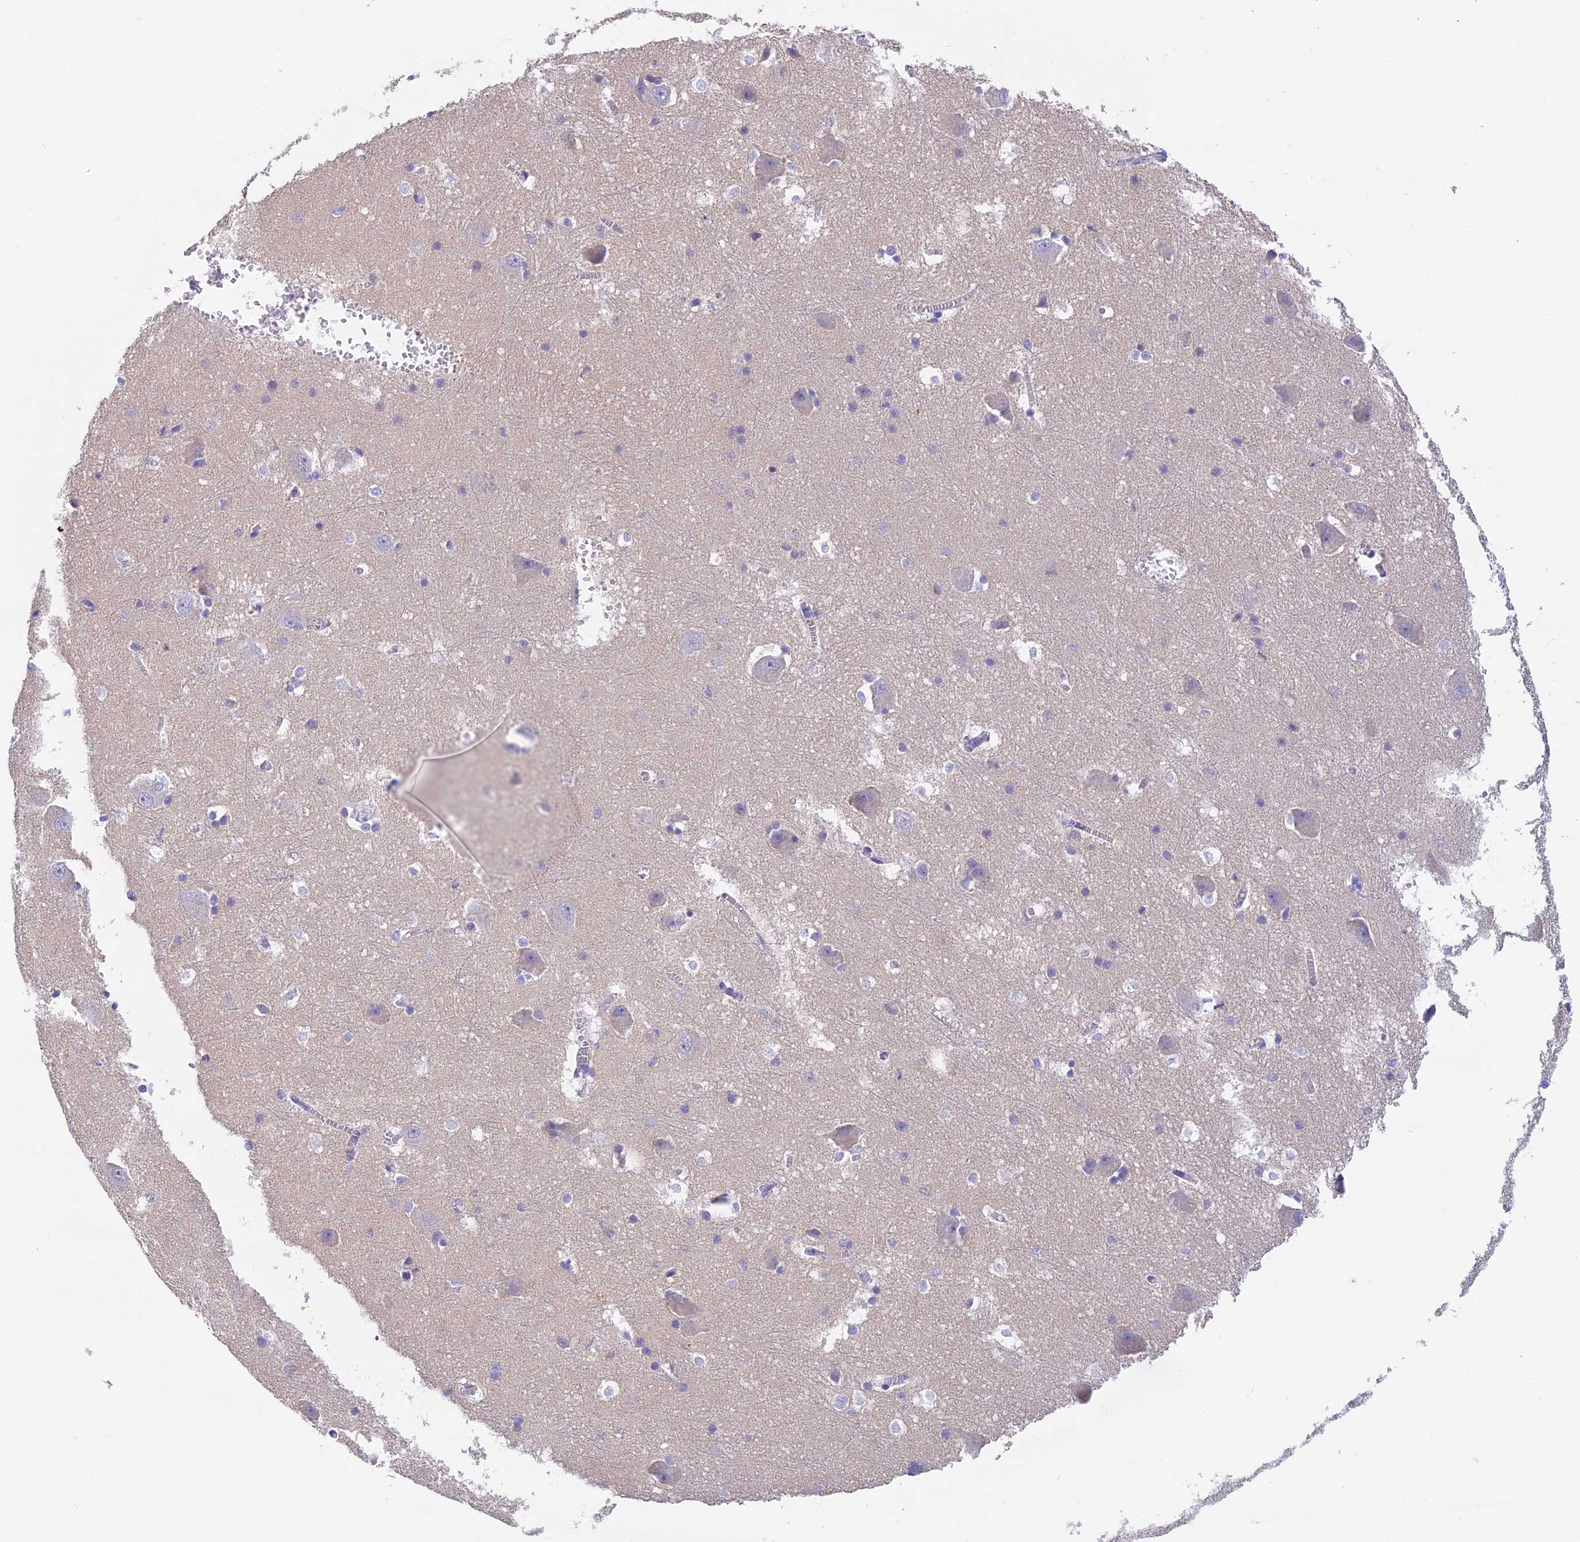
{"staining": {"intensity": "negative", "quantity": "none", "location": "none"}, "tissue": "caudate", "cell_type": "Glial cells", "image_type": "normal", "snomed": [{"axis": "morphology", "description": "Normal tissue, NOS"}, {"axis": "topography", "description": "Lateral ventricle wall"}], "caption": "Immunohistochemistry (IHC) photomicrograph of unremarkable human caudate stained for a protein (brown), which demonstrates no staining in glial cells. (DAB (3,3'-diaminobenzidine) immunohistochemistry (IHC) with hematoxylin counter stain).", "gene": "LPXN", "patient": {"sex": "male", "age": 37}}